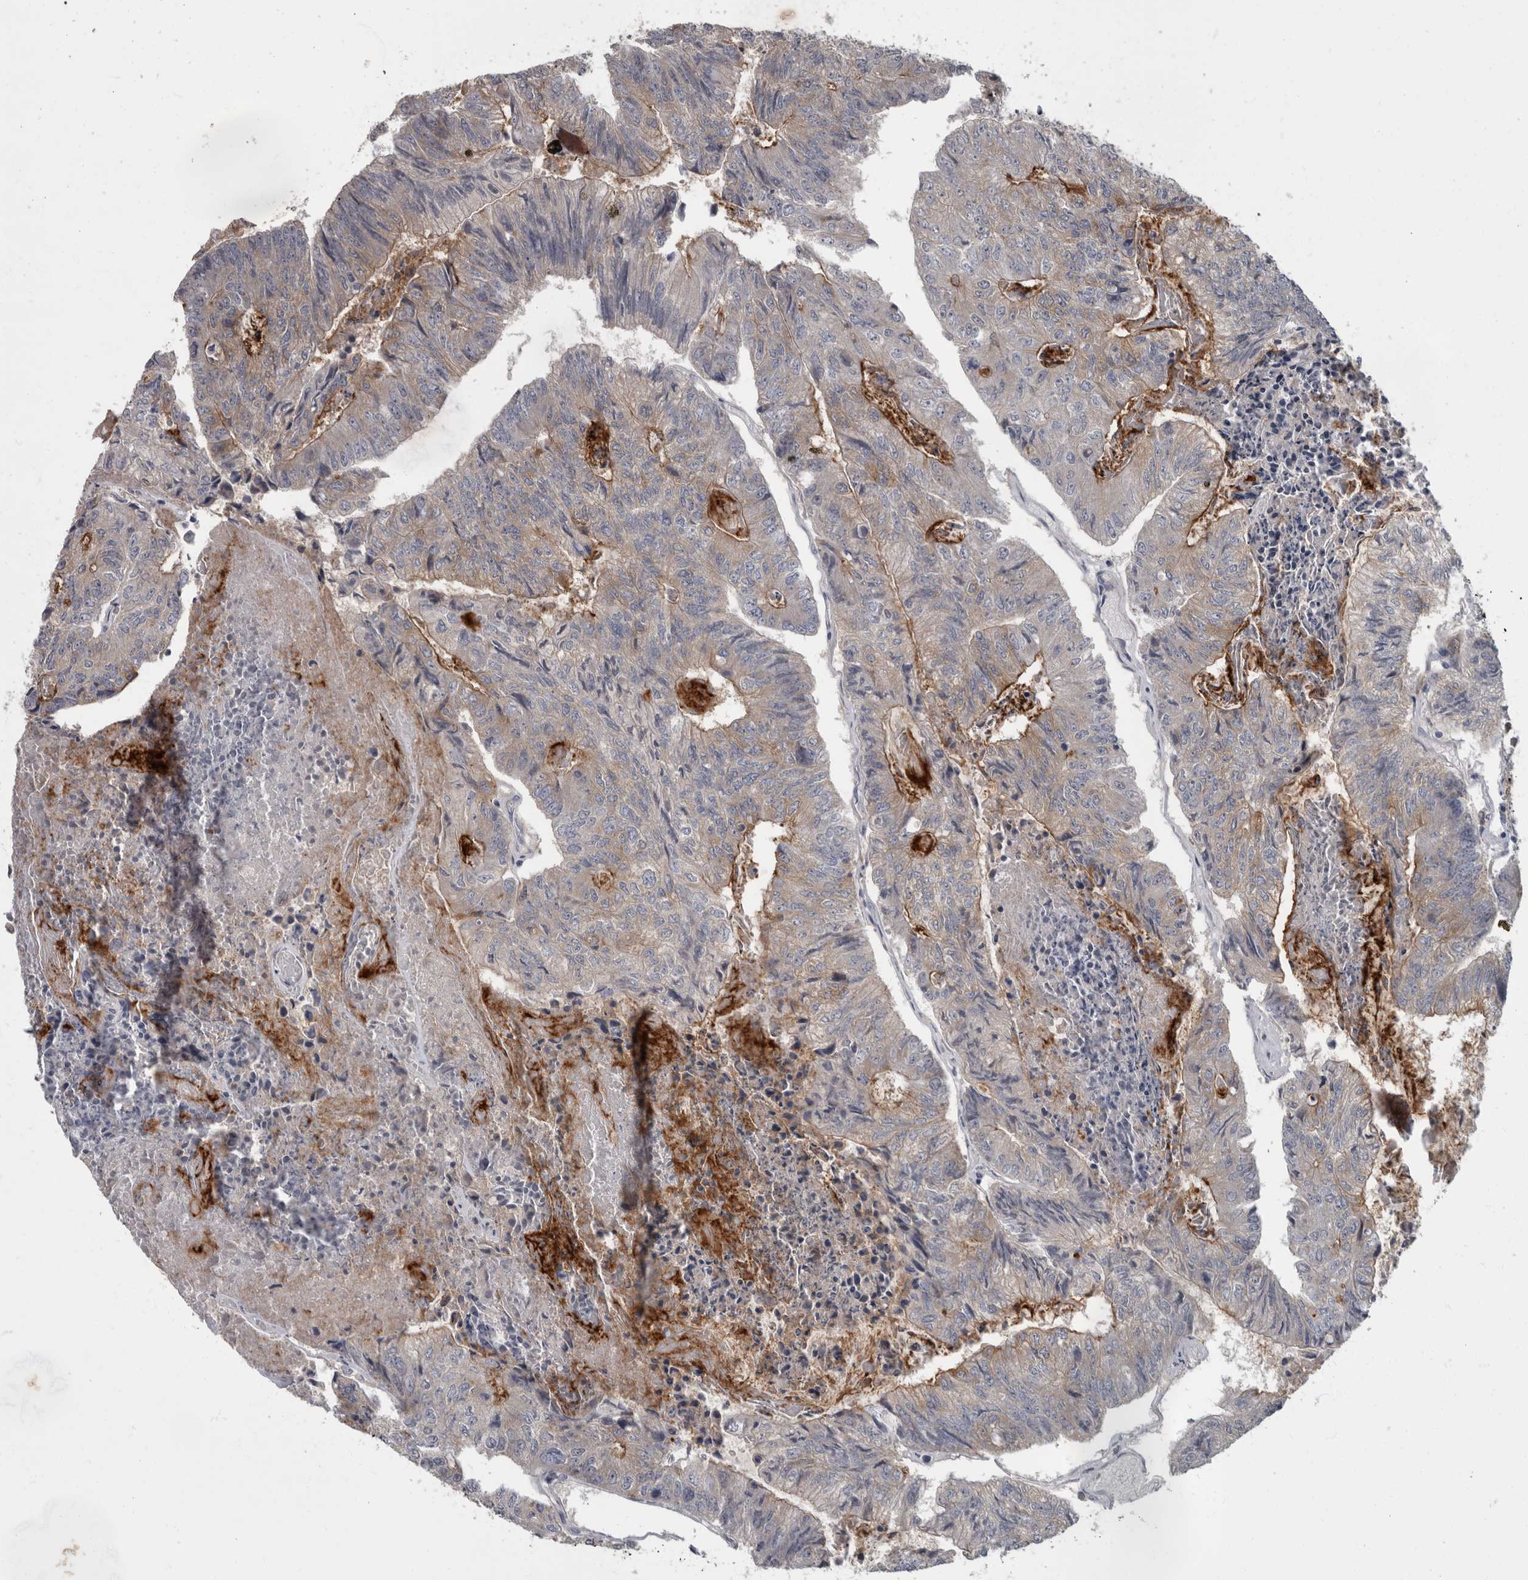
{"staining": {"intensity": "moderate", "quantity": "<25%", "location": "cytoplasmic/membranous"}, "tissue": "colorectal cancer", "cell_type": "Tumor cells", "image_type": "cancer", "snomed": [{"axis": "morphology", "description": "Adenocarcinoma, NOS"}, {"axis": "topography", "description": "Colon"}], "caption": "A brown stain shows moderate cytoplasmic/membranous positivity of a protein in human colorectal cancer (adenocarcinoma) tumor cells. Nuclei are stained in blue.", "gene": "CDC42BPG", "patient": {"sex": "female", "age": 67}}